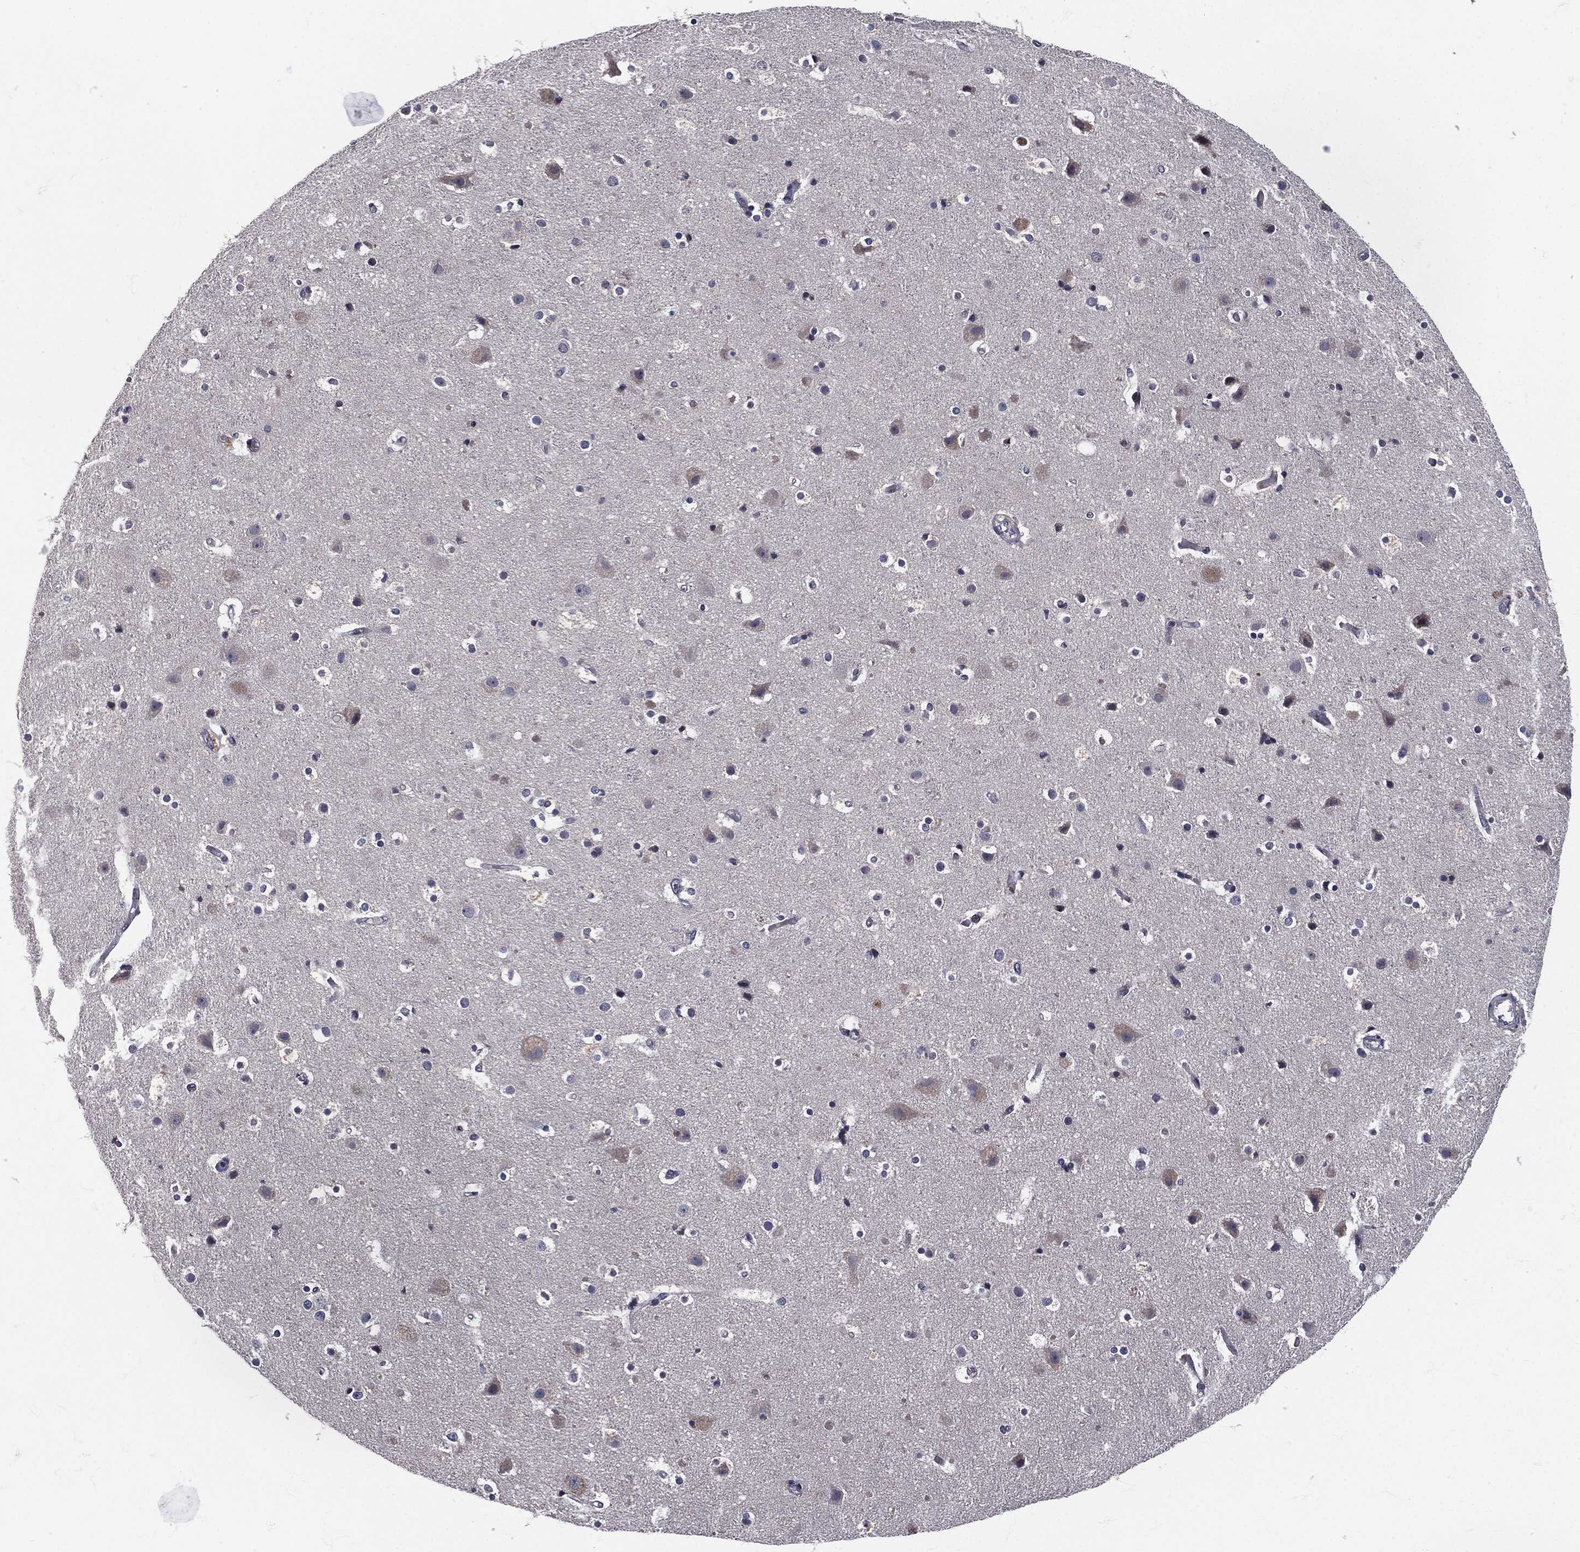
{"staining": {"intensity": "negative", "quantity": "none", "location": "none"}, "tissue": "cerebral cortex", "cell_type": "Endothelial cells", "image_type": "normal", "snomed": [{"axis": "morphology", "description": "Normal tissue, NOS"}, {"axis": "topography", "description": "Cerebral cortex"}], "caption": "There is no significant expression in endothelial cells of cerebral cortex. (Brightfield microscopy of DAB (3,3'-diaminobenzidine) immunohistochemistry at high magnification).", "gene": "SIGLEC9", "patient": {"sex": "female", "age": 52}}